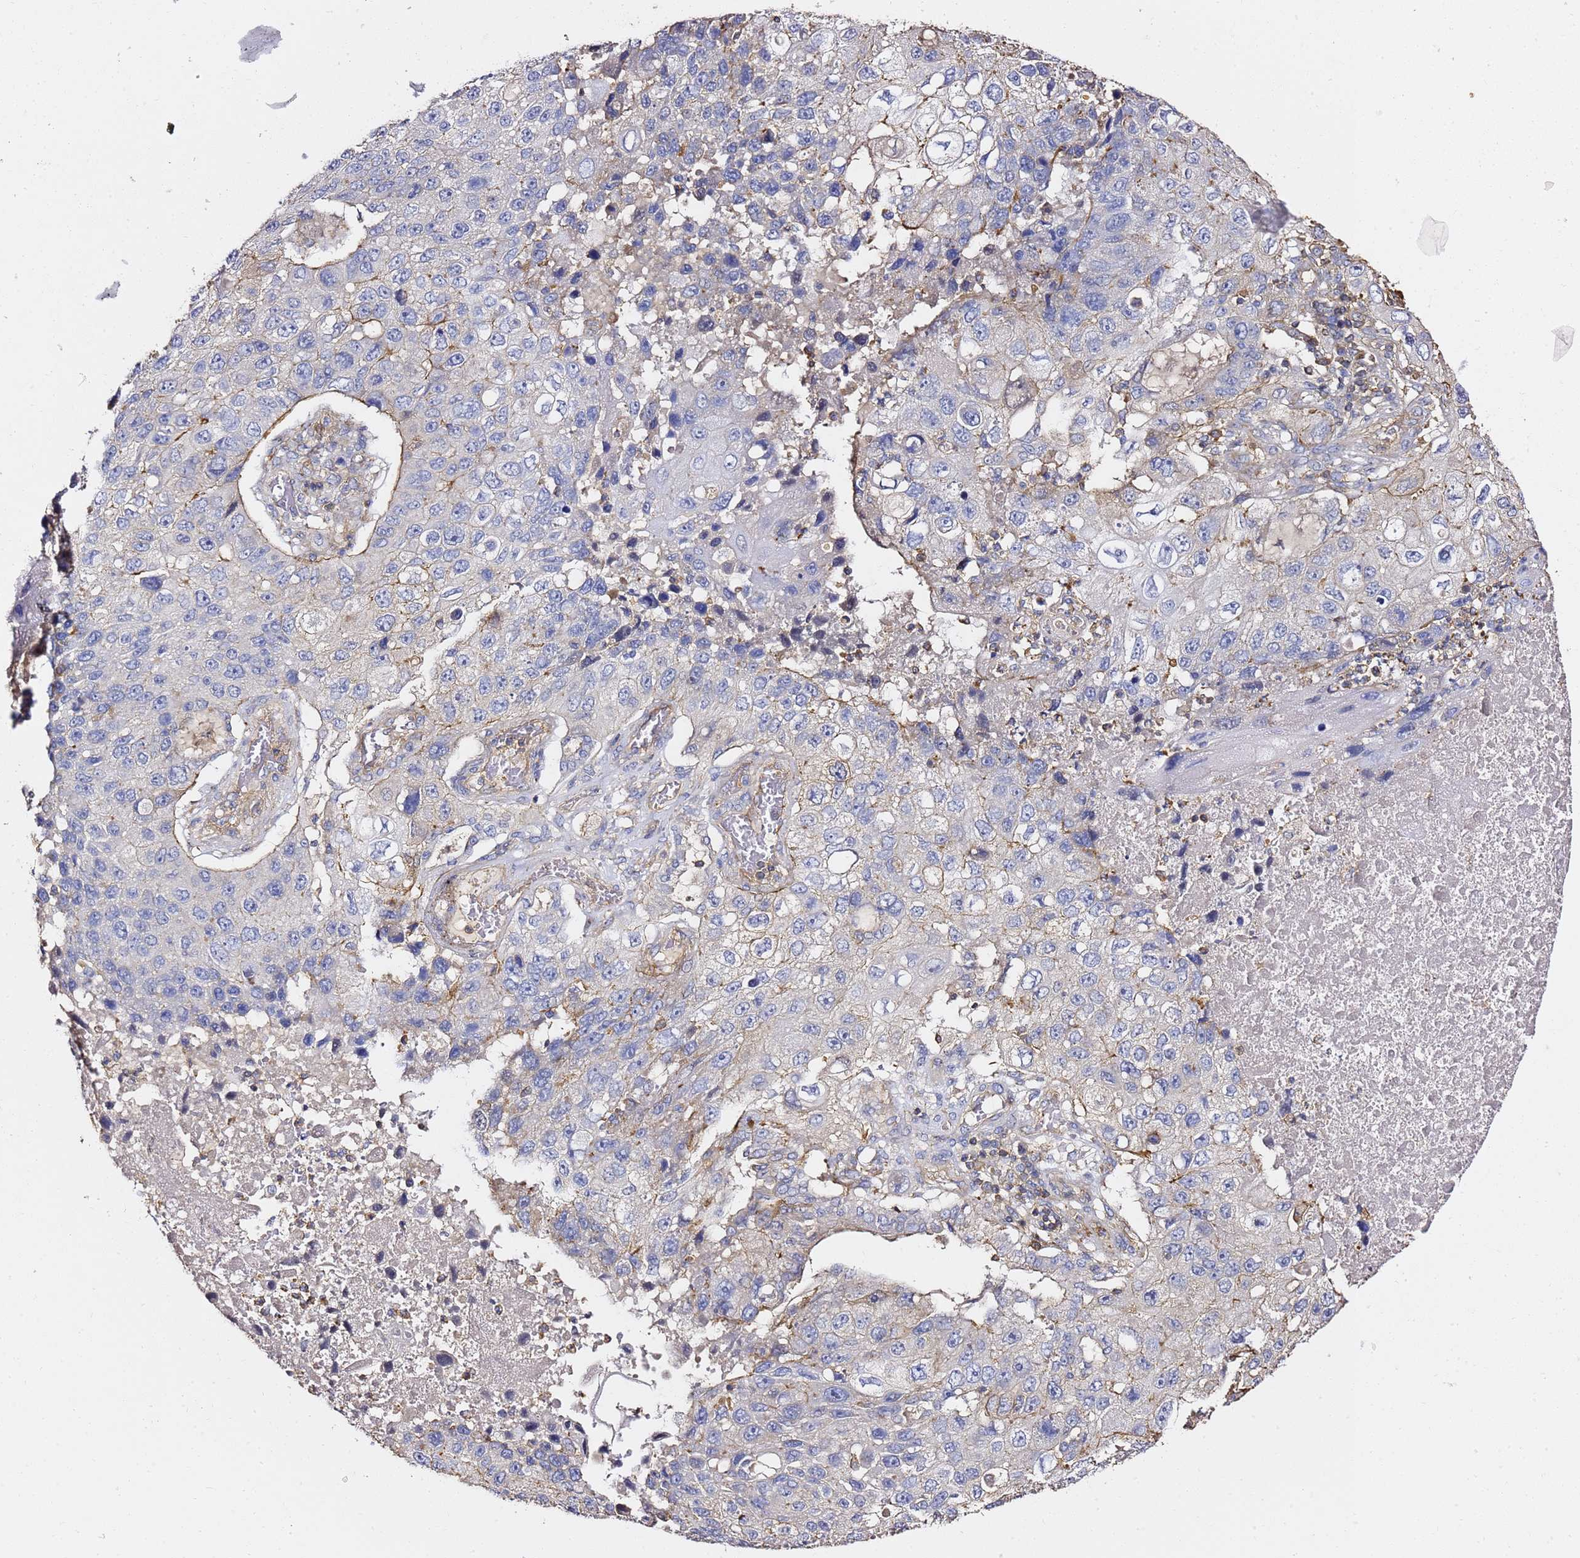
{"staining": {"intensity": "weak", "quantity": "<25%", "location": "cytoplasmic/membranous"}, "tissue": "lung cancer", "cell_type": "Tumor cells", "image_type": "cancer", "snomed": [{"axis": "morphology", "description": "Squamous cell carcinoma, NOS"}, {"axis": "topography", "description": "Lung"}], "caption": "DAB (3,3'-diaminobenzidine) immunohistochemical staining of lung cancer (squamous cell carcinoma) reveals no significant staining in tumor cells. (Immunohistochemistry, brightfield microscopy, high magnification).", "gene": "ZFP36L2", "patient": {"sex": "male", "age": 61}}